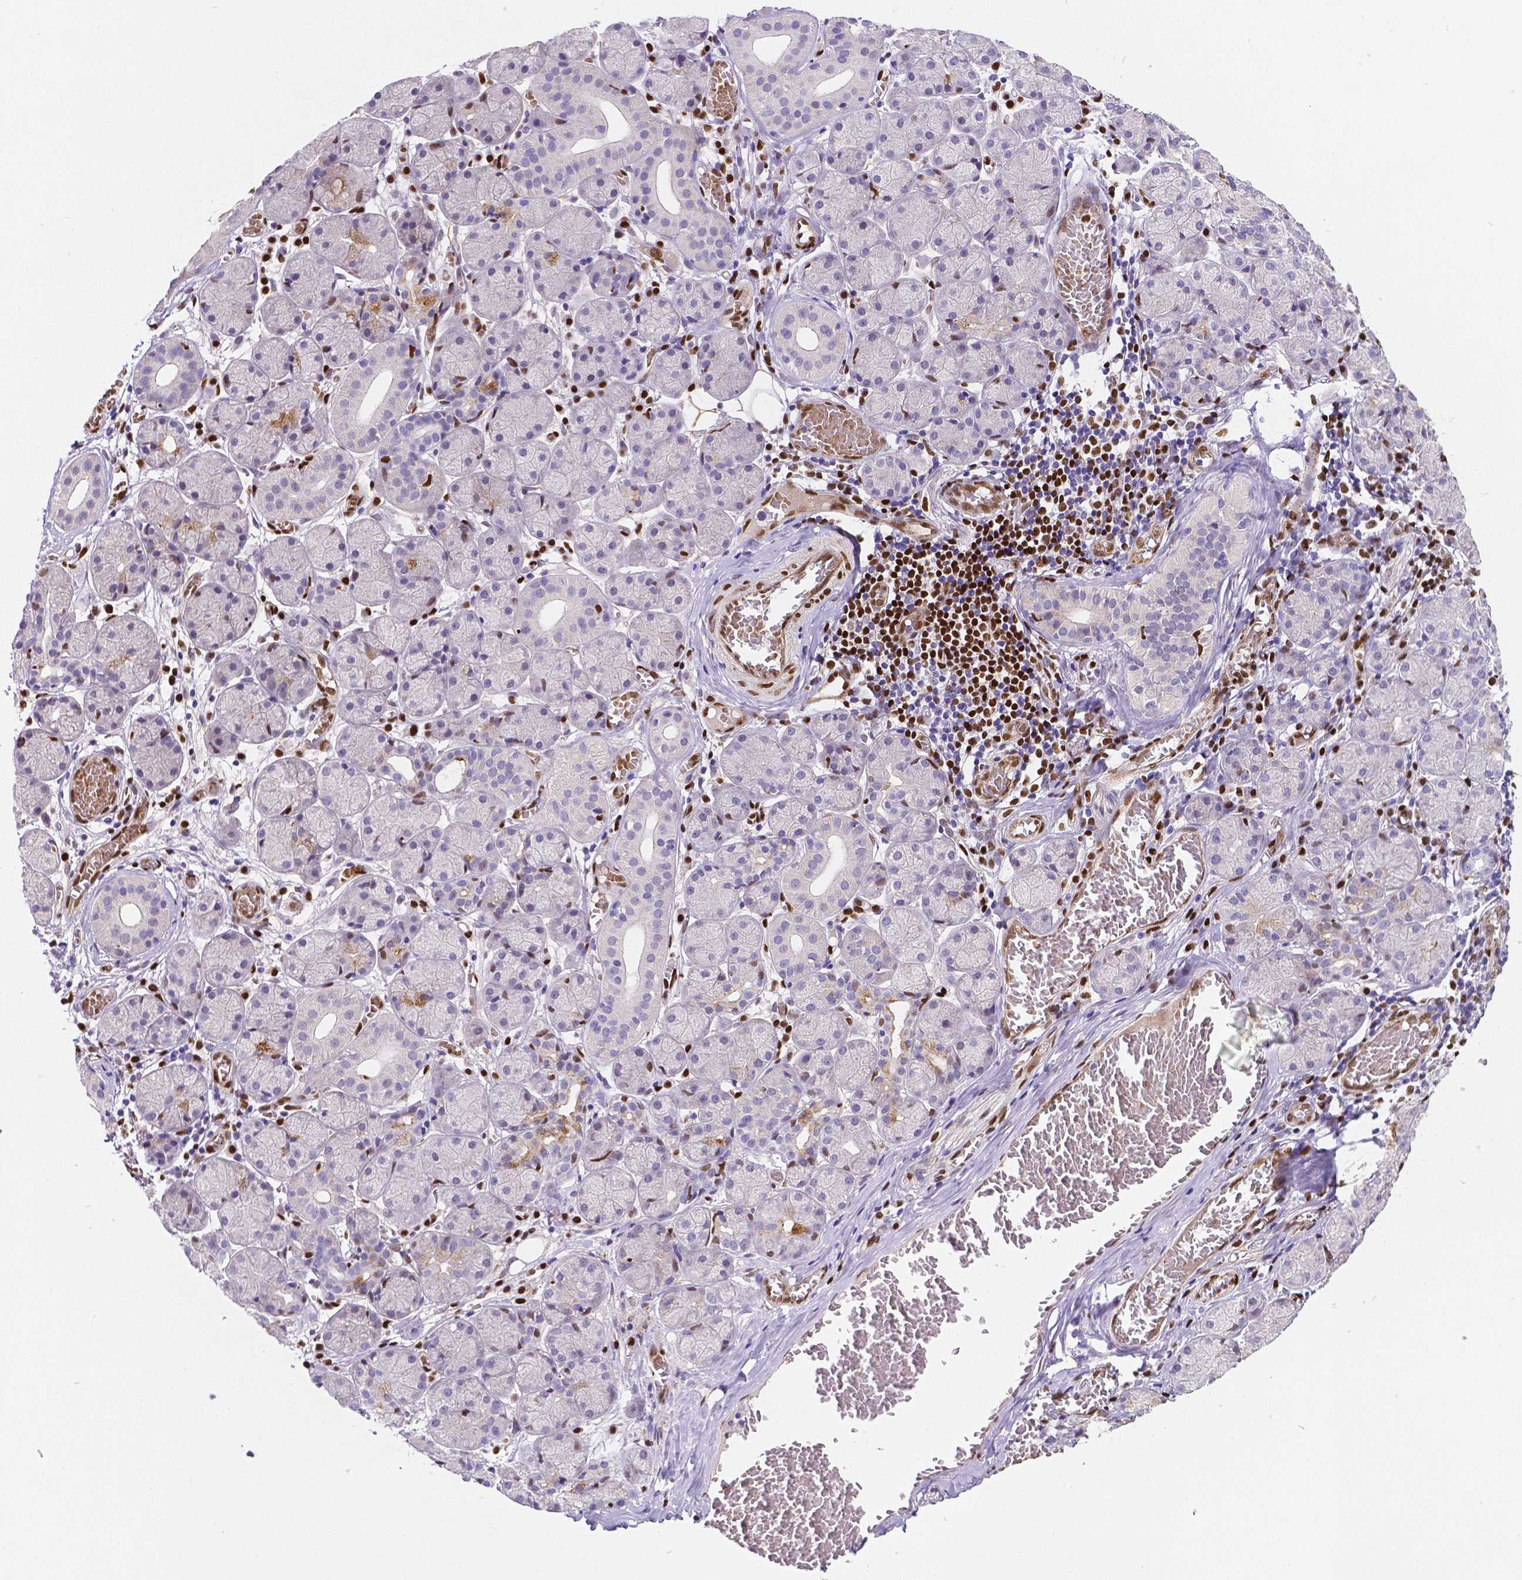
{"staining": {"intensity": "negative", "quantity": "none", "location": "none"}, "tissue": "salivary gland", "cell_type": "Glandular cells", "image_type": "normal", "snomed": [{"axis": "morphology", "description": "Normal tissue, NOS"}, {"axis": "topography", "description": "Salivary gland"}, {"axis": "topography", "description": "Peripheral nerve tissue"}], "caption": "The photomicrograph displays no significant staining in glandular cells of salivary gland.", "gene": "MEF2C", "patient": {"sex": "female", "age": 24}}